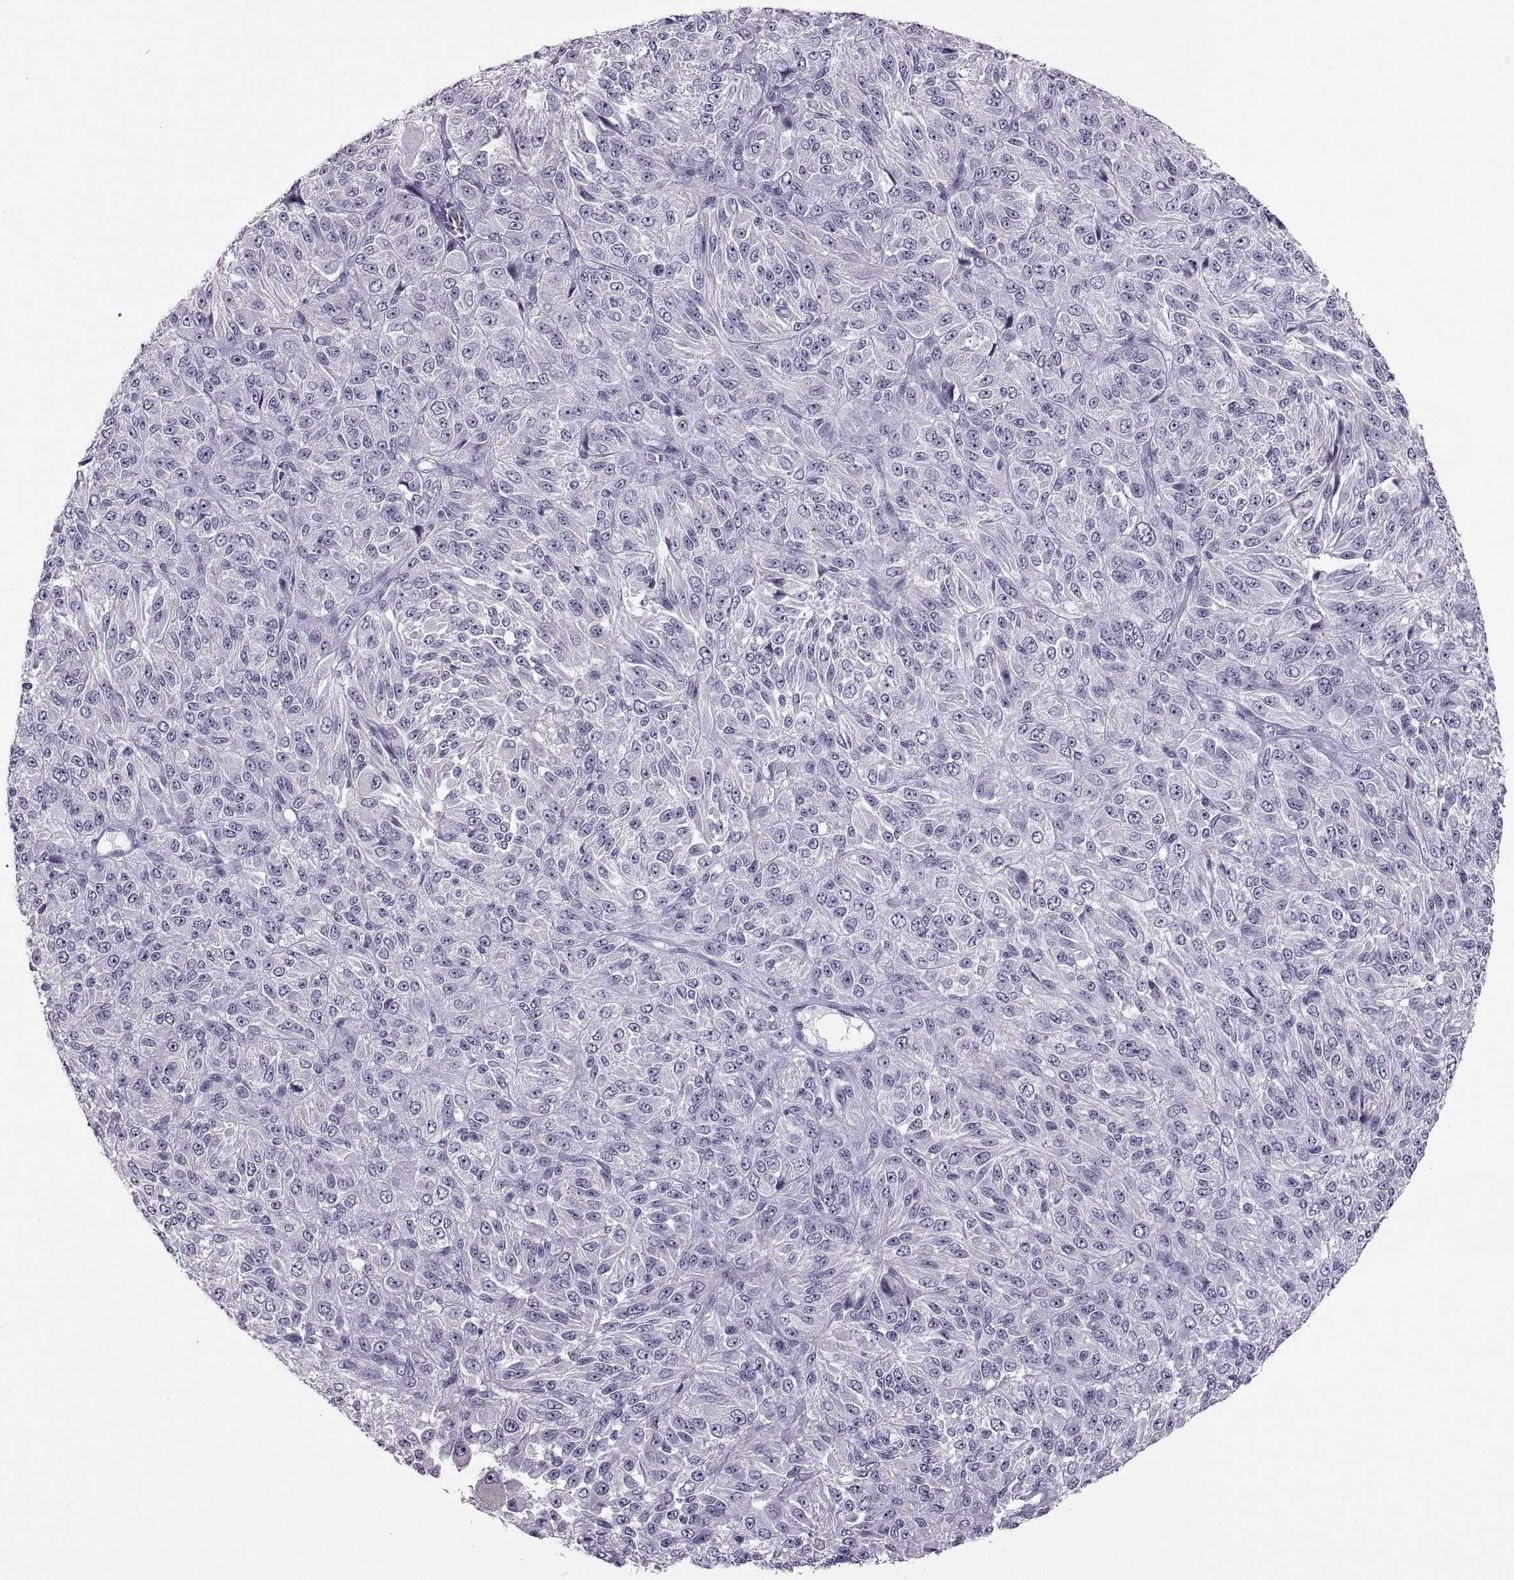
{"staining": {"intensity": "negative", "quantity": "none", "location": "none"}, "tissue": "melanoma", "cell_type": "Tumor cells", "image_type": "cancer", "snomed": [{"axis": "morphology", "description": "Malignant melanoma, Metastatic site"}, {"axis": "topography", "description": "Brain"}], "caption": "Tumor cells are negative for protein expression in human melanoma. The staining is performed using DAB brown chromogen with nuclei counter-stained in using hematoxylin.", "gene": "ASIC2", "patient": {"sex": "female", "age": 56}}